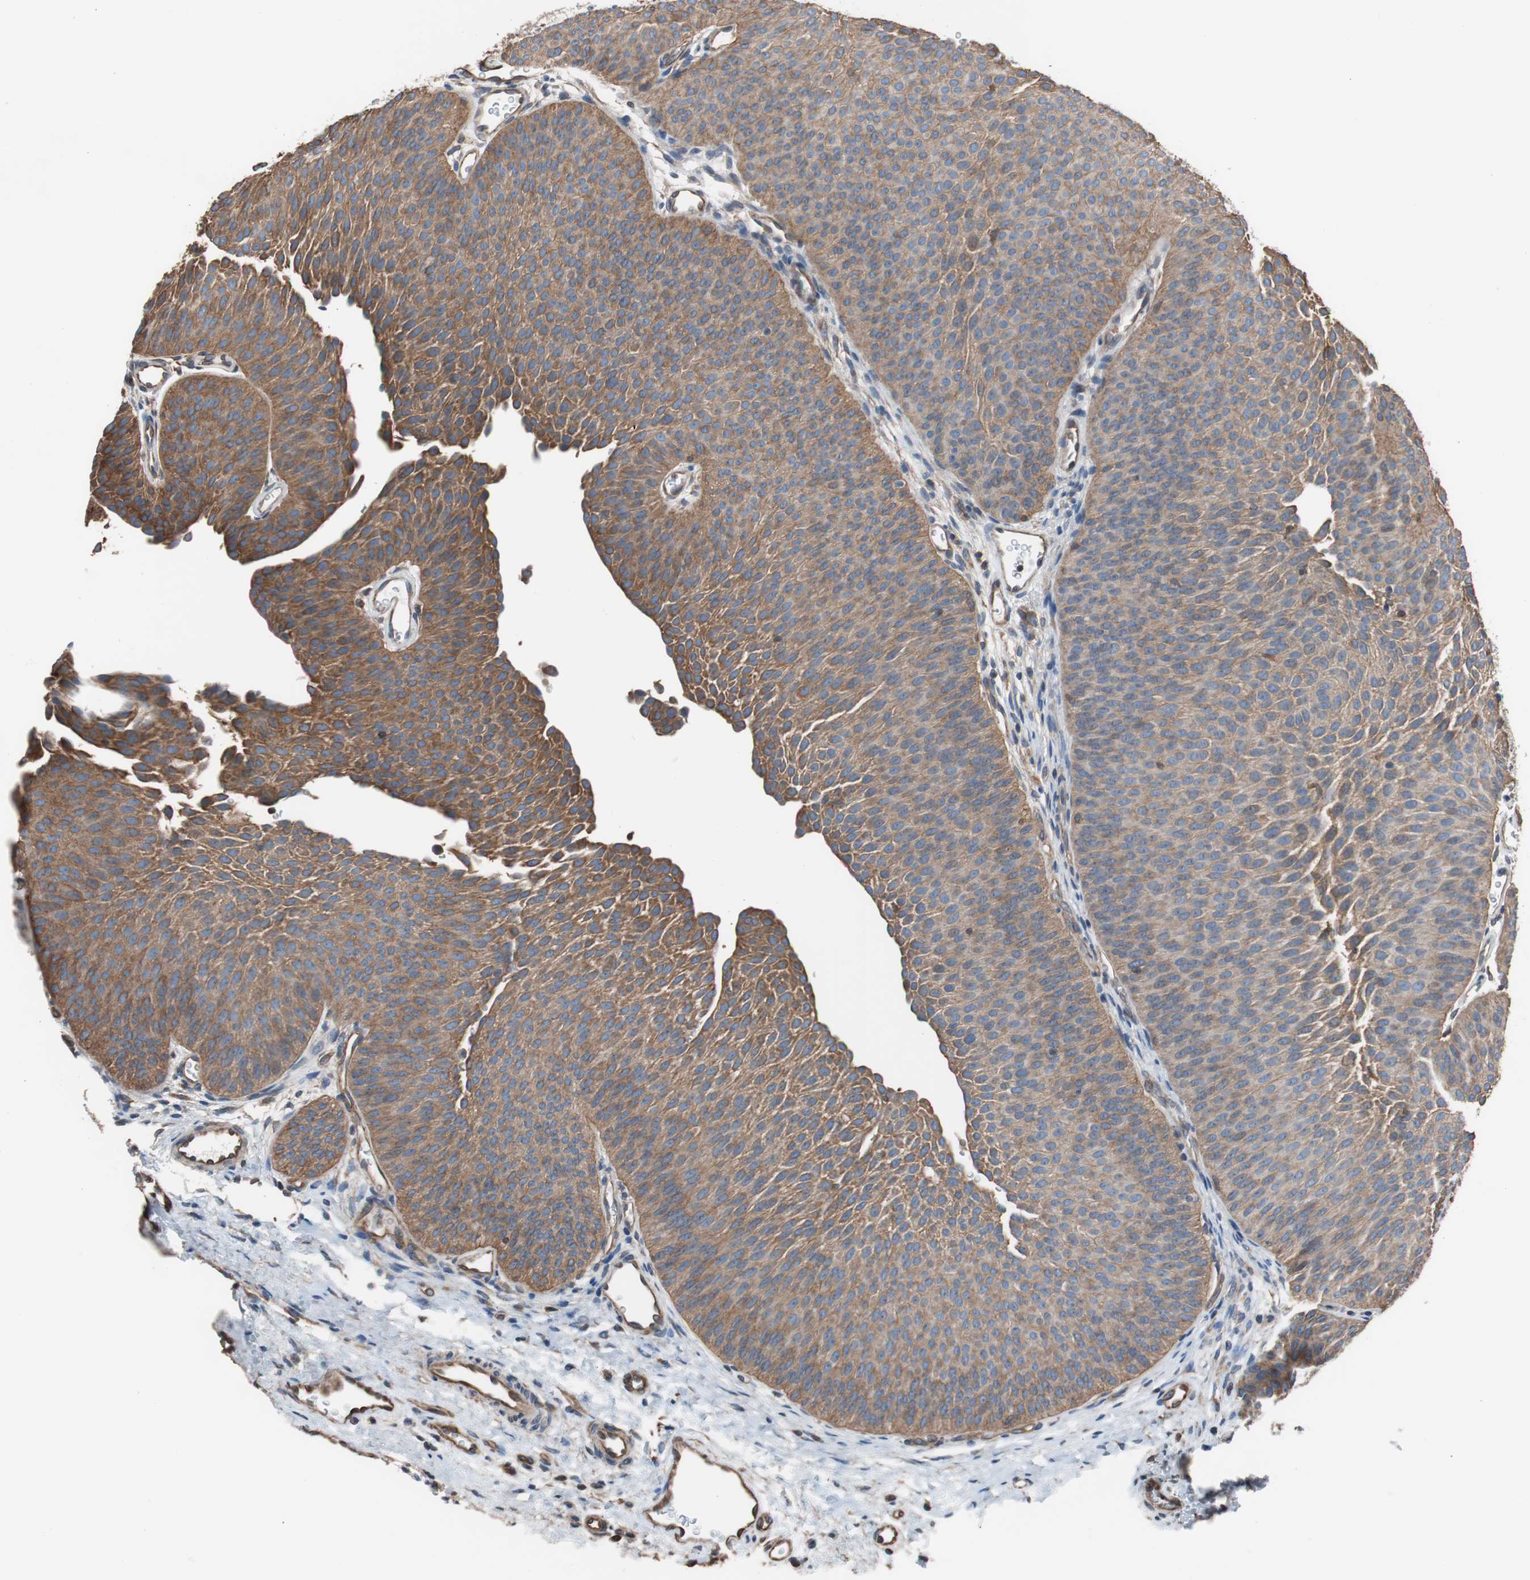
{"staining": {"intensity": "moderate", "quantity": ">75%", "location": "cytoplasmic/membranous"}, "tissue": "urothelial cancer", "cell_type": "Tumor cells", "image_type": "cancer", "snomed": [{"axis": "morphology", "description": "Urothelial carcinoma, Low grade"}, {"axis": "topography", "description": "Urinary bladder"}], "caption": "Immunohistochemistry (IHC) of low-grade urothelial carcinoma displays medium levels of moderate cytoplasmic/membranous expression in approximately >75% of tumor cells.", "gene": "KIF3B", "patient": {"sex": "female", "age": 60}}